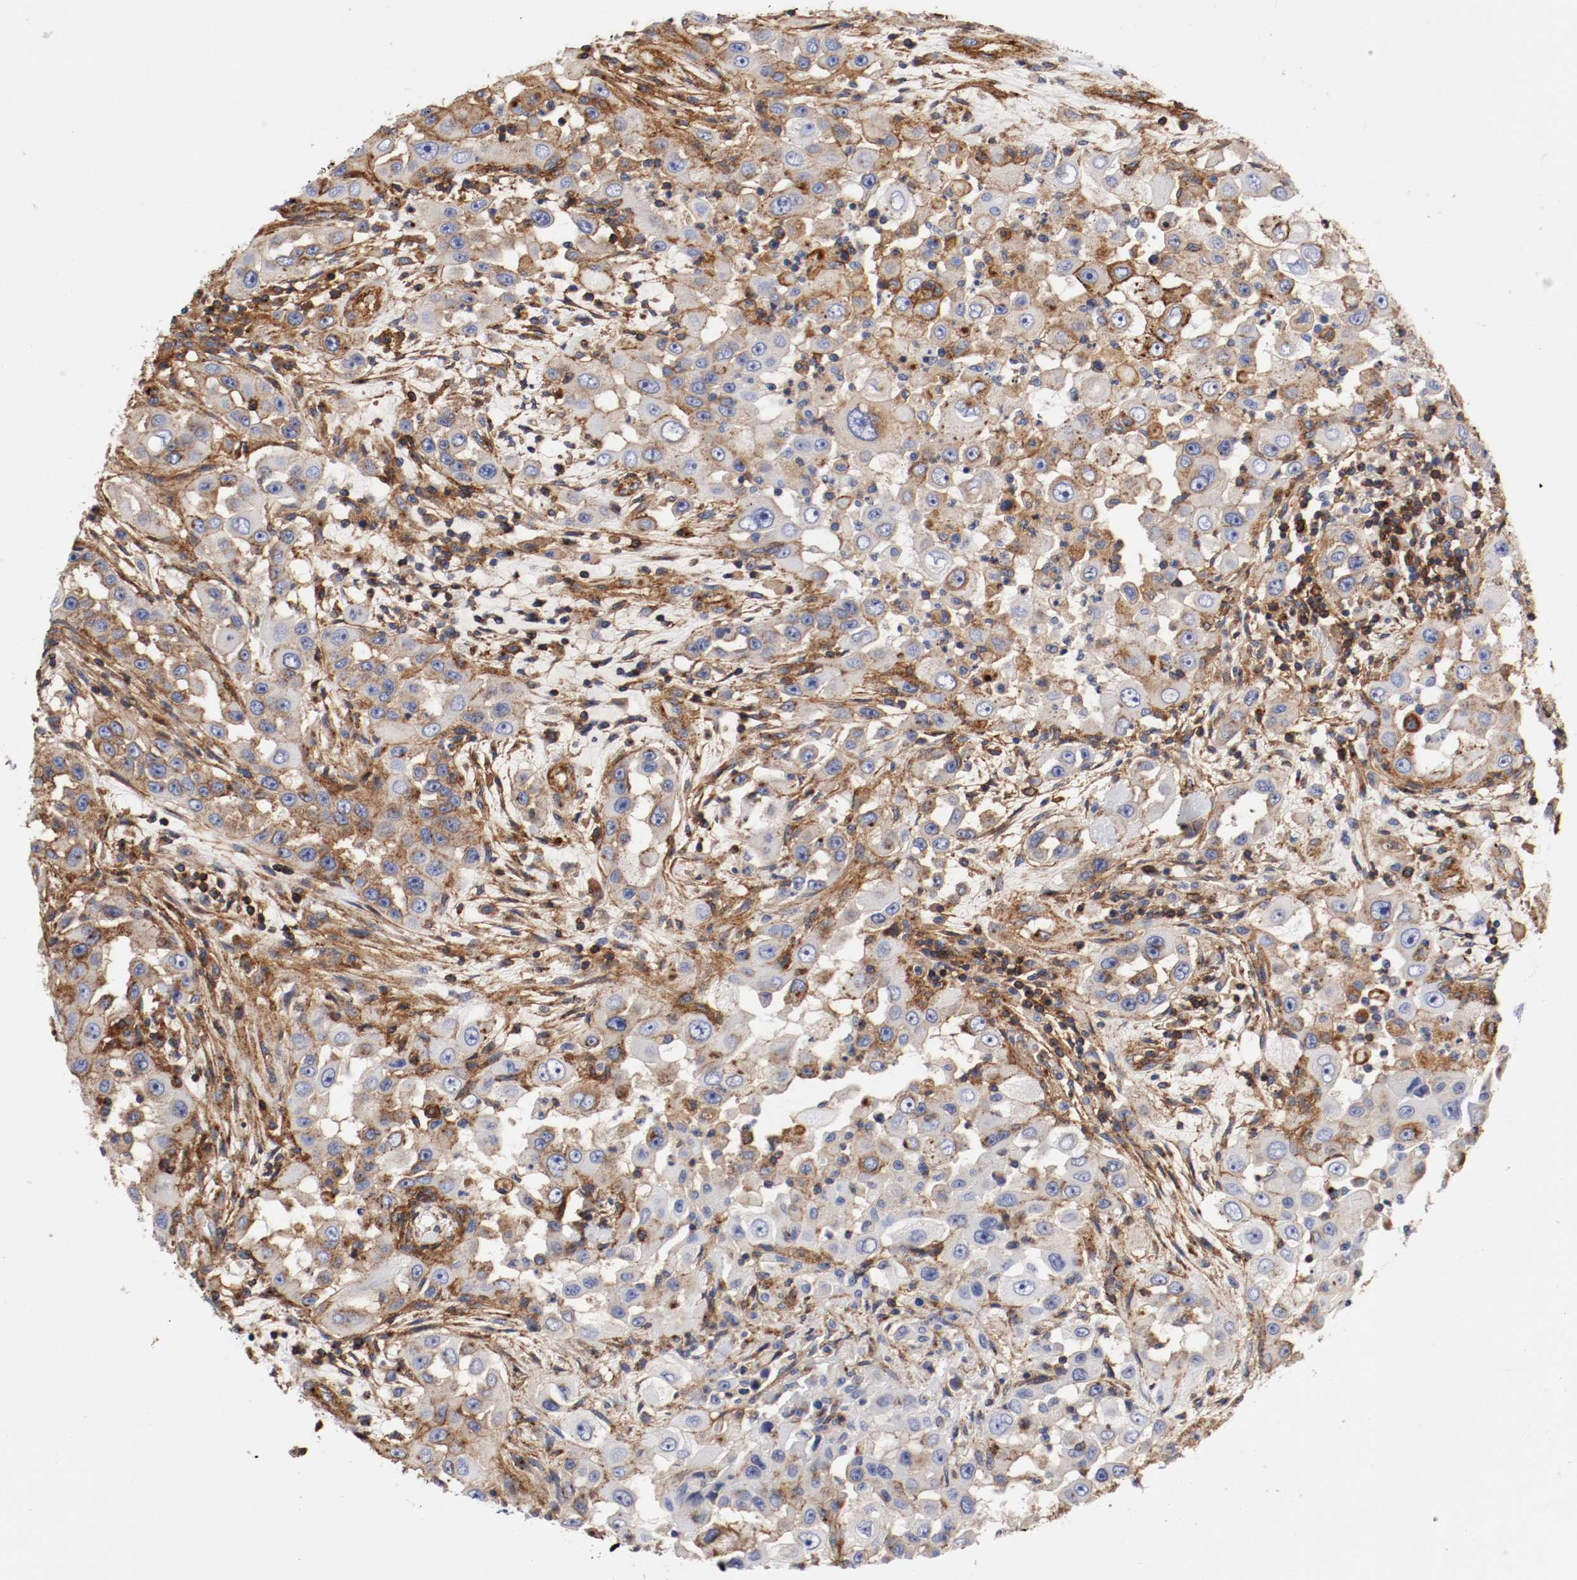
{"staining": {"intensity": "moderate", "quantity": "25%-75%", "location": "cytoplasmic/membranous"}, "tissue": "head and neck cancer", "cell_type": "Tumor cells", "image_type": "cancer", "snomed": [{"axis": "morphology", "description": "Carcinoma, NOS"}, {"axis": "topography", "description": "Head-Neck"}], "caption": "DAB immunohistochemical staining of carcinoma (head and neck) displays moderate cytoplasmic/membranous protein staining in approximately 25%-75% of tumor cells. The staining was performed using DAB (3,3'-diaminobenzidine) to visualize the protein expression in brown, while the nuclei were stained in blue with hematoxylin (Magnification: 20x).", "gene": "IFITM1", "patient": {"sex": "male", "age": 87}}